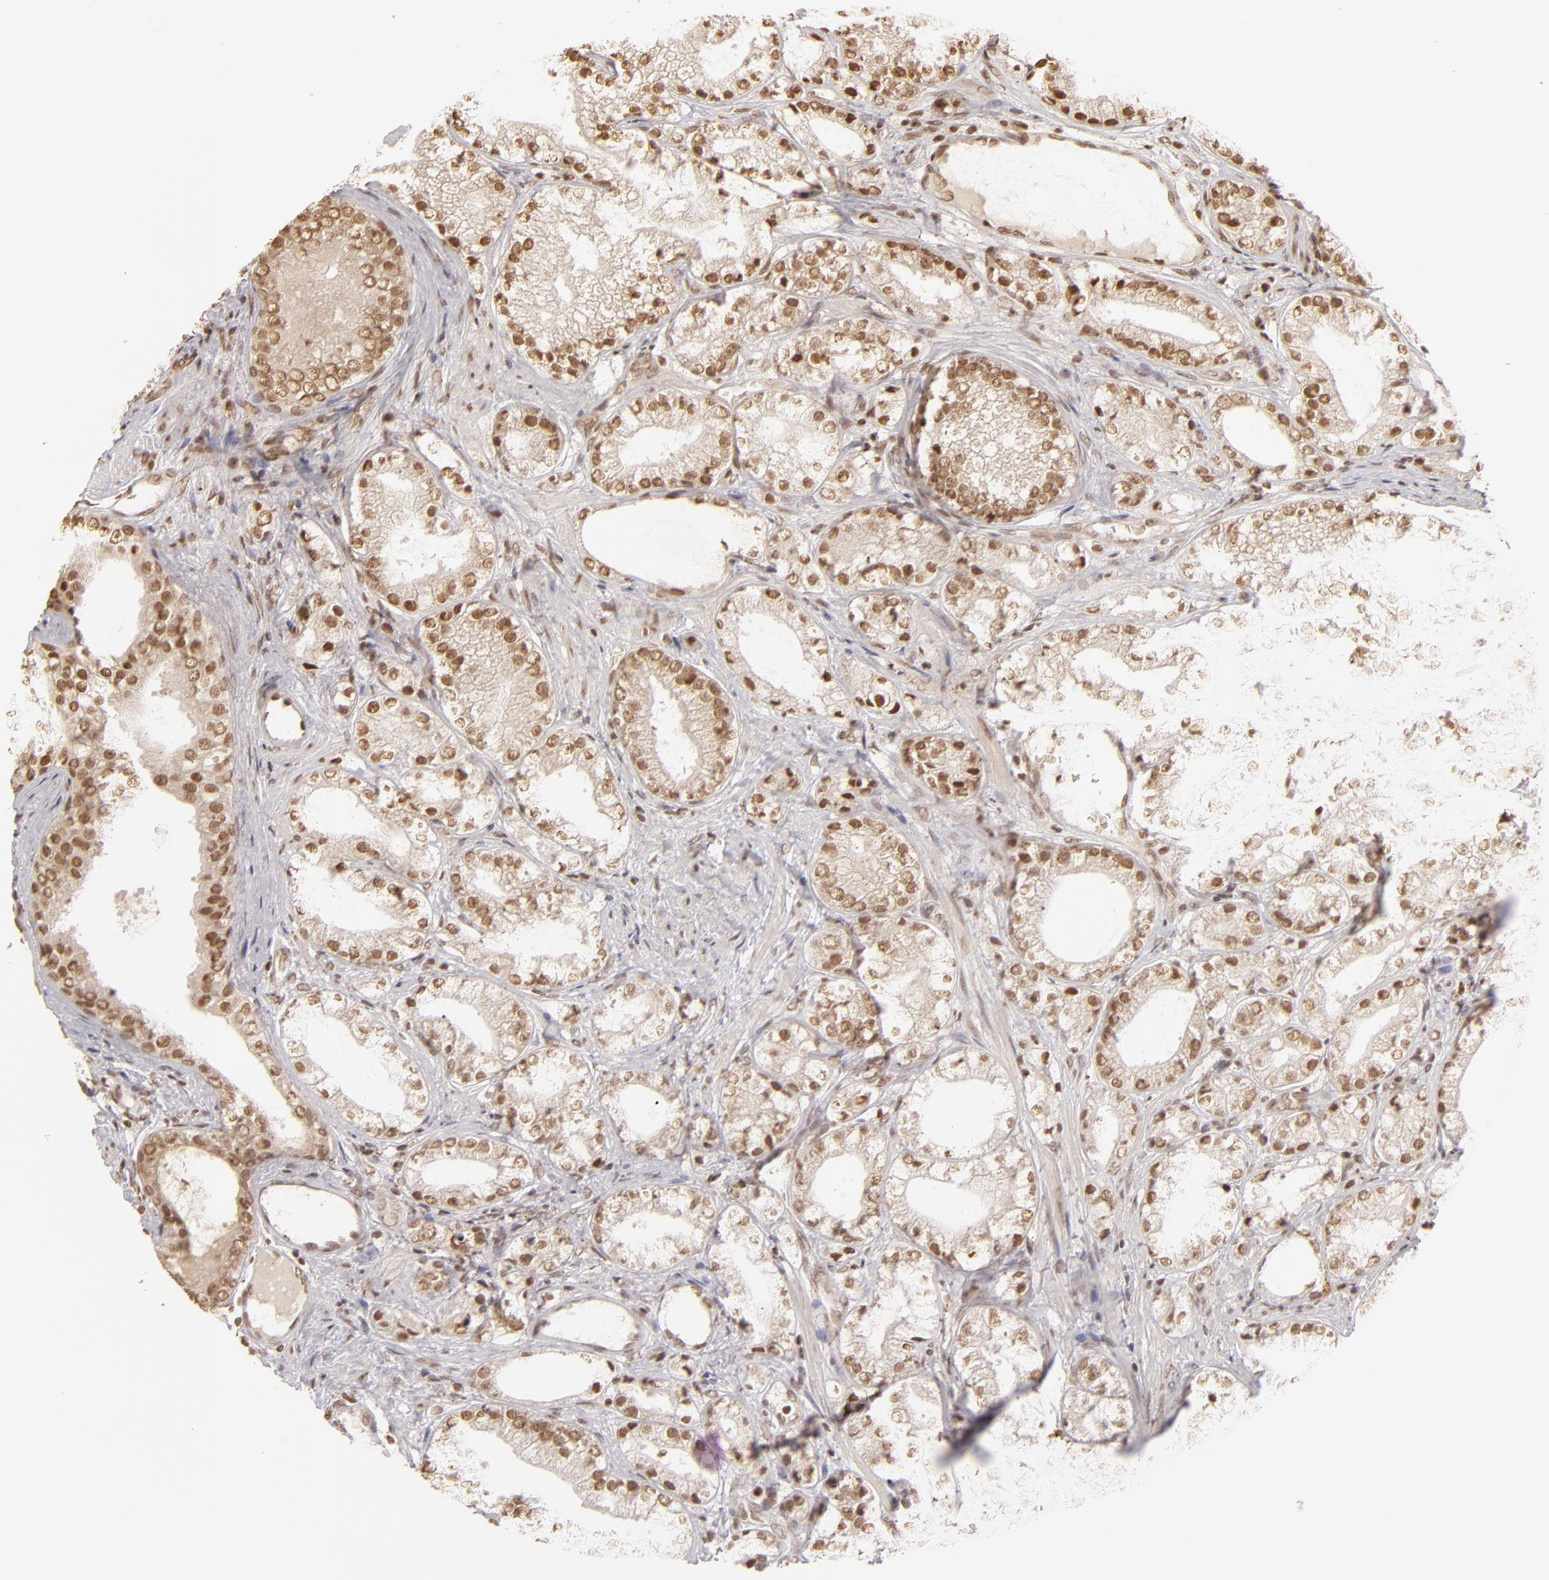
{"staining": {"intensity": "moderate", "quantity": ">75%", "location": "nuclear"}, "tissue": "prostate cancer", "cell_type": "Tumor cells", "image_type": "cancer", "snomed": [{"axis": "morphology", "description": "Adenocarcinoma, Low grade"}, {"axis": "topography", "description": "Prostate"}], "caption": "Protein staining displays moderate nuclear expression in about >75% of tumor cells in prostate low-grade adenocarcinoma.", "gene": "CUL3", "patient": {"sex": "male", "age": 69}}